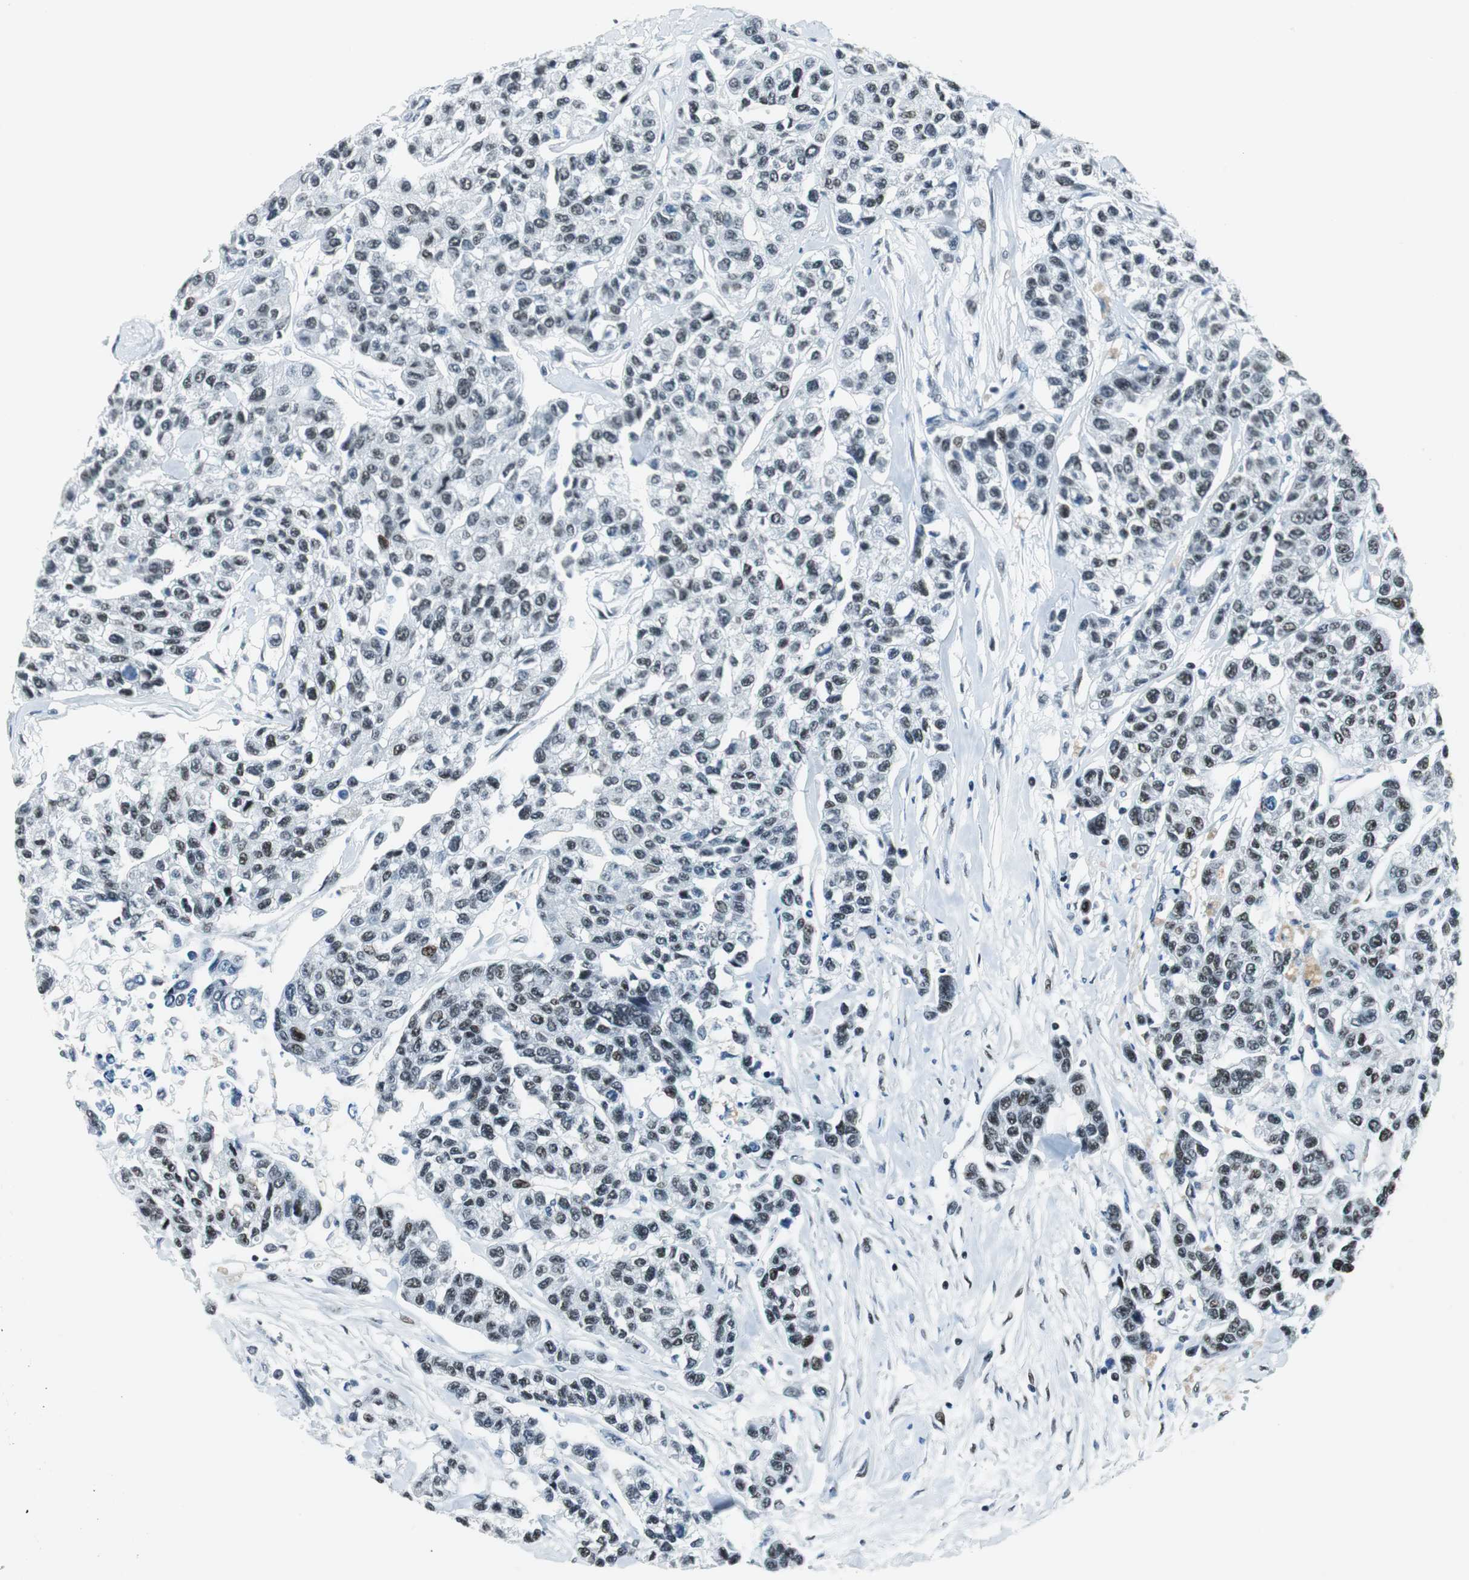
{"staining": {"intensity": "weak", "quantity": "<25%", "location": "nuclear"}, "tissue": "breast cancer", "cell_type": "Tumor cells", "image_type": "cancer", "snomed": [{"axis": "morphology", "description": "Duct carcinoma"}, {"axis": "topography", "description": "Breast"}], "caption": "Human breast infiltrating ductal carcinoma stained for a protein using immunohistochemistry (IHC) shows no expression in tumor cells.", "gene": "HDAC3", "patient": {"sex": "female", "age": 51}}